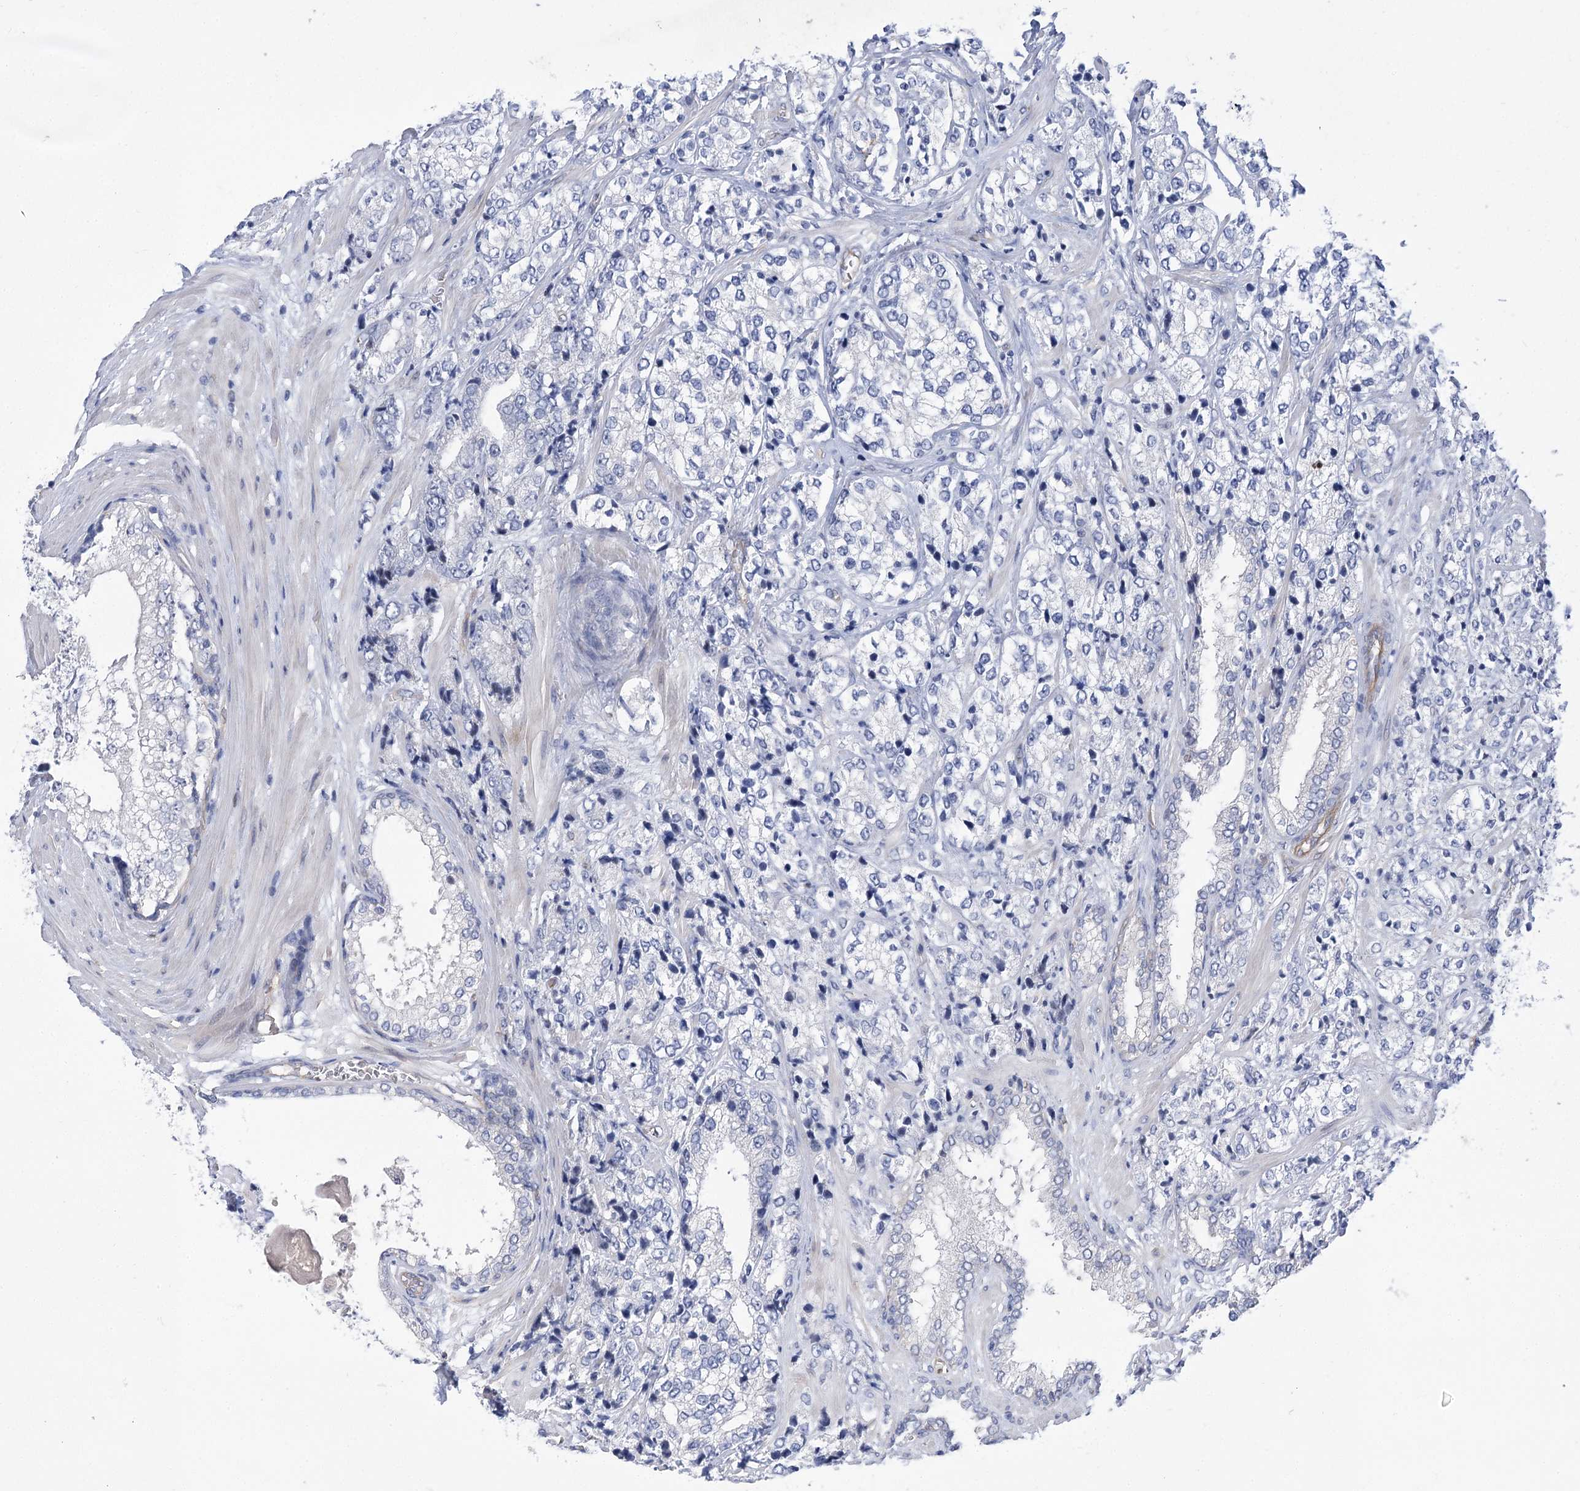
{"staining": {"intensity": "negative", "quantity": "none", "location": "none"}, "tissue": "prostate cancer", "cell_type": "Tumor cells", "image_type": "cancer", "snomed": [{"axis": "morphology", "description": "Adenocarcinoma, High grade"}, {"axis": "topography", "description": "Prostate"}], "caption": "The immunohistochemistry image has no significant expression in tumor cells of prostate high-grade adenocarcinoma tissue.", "gene": "THAP6", "patient": {"sex": "male", "age": 69}}